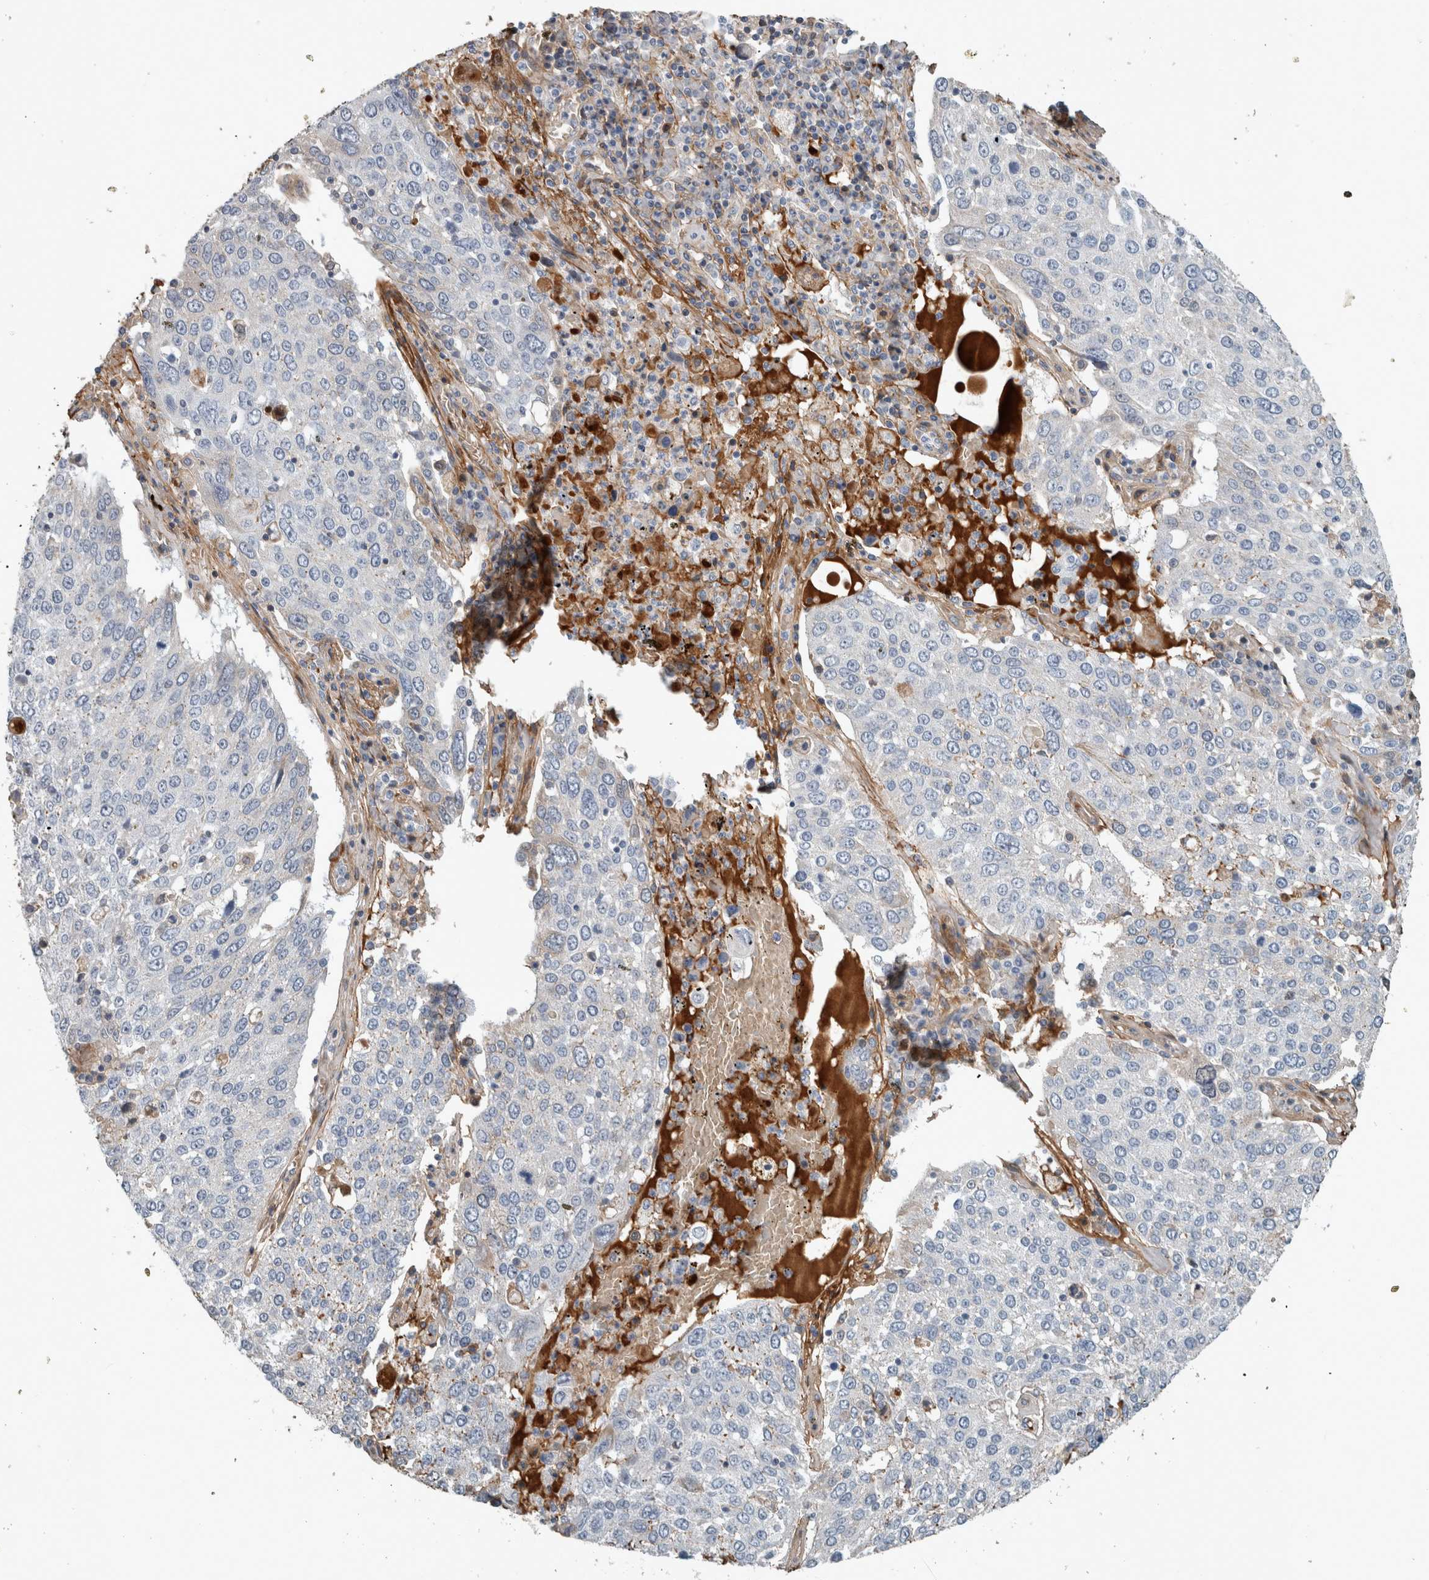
{"staining": {"intensity": "negative", "quantity": "none", "location": "none"}, "tissue": "lung cancer", "cell_type": "Tumor cells", "image_type": "cancer", "snomed": [{"axis": "morphology", "description": "Squamous cell carcinoma, NOS"}, {"axis": "topography", "description": "Lung"}], "caption": "A micrograph of lung squamous cell carcinoma stained for a protein displays no brown staining in tumor cells.", "gene": "FN1", "patient": {"sex": "male", "age": 65}}